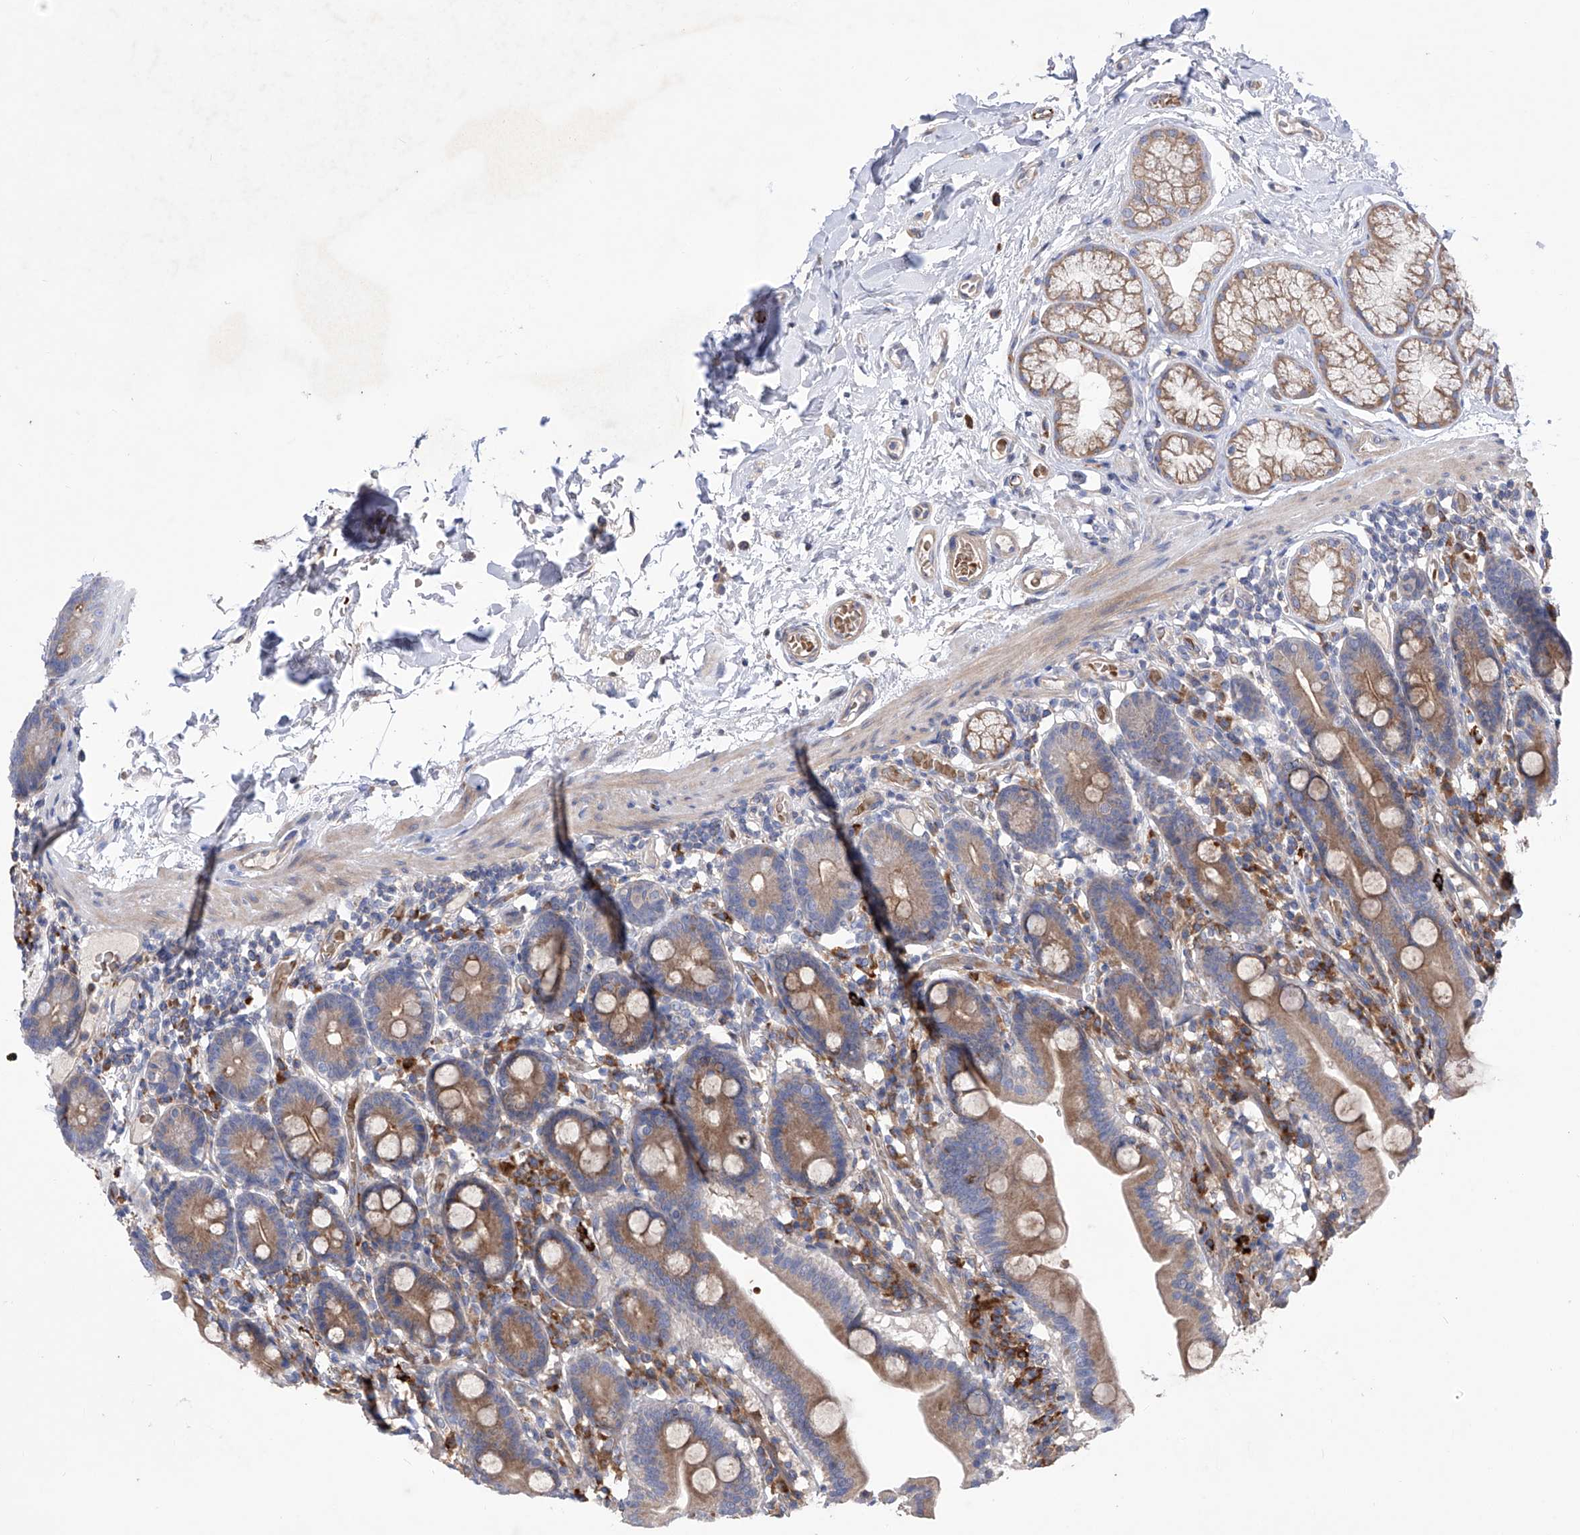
{"staining": {"intensity": "weak", "quantity": "25%-75%", "location": "cytoplasmic/membranous"}, "tissue": "duodenum", "cell_type": "Glandular cells", "image_type": "normal", "snomed": [{"axis": "morphology", "description": "Normal tissue, NOS"}, {"axis": "topography", "description": "Duodenum"}], "caption": "Immunohistochemistry (DAB) staining of normal duodenum demonstrates weak cytoplasmic/membranous protein staining in approximately 25%-75% of glandular cells. Using DAB (brown) and hematoxylin (blue) stains, captured at high magnification using brightfield microscopy.", "gene": "NFATC4", "patient": {"sex": "male", "age": 55}}